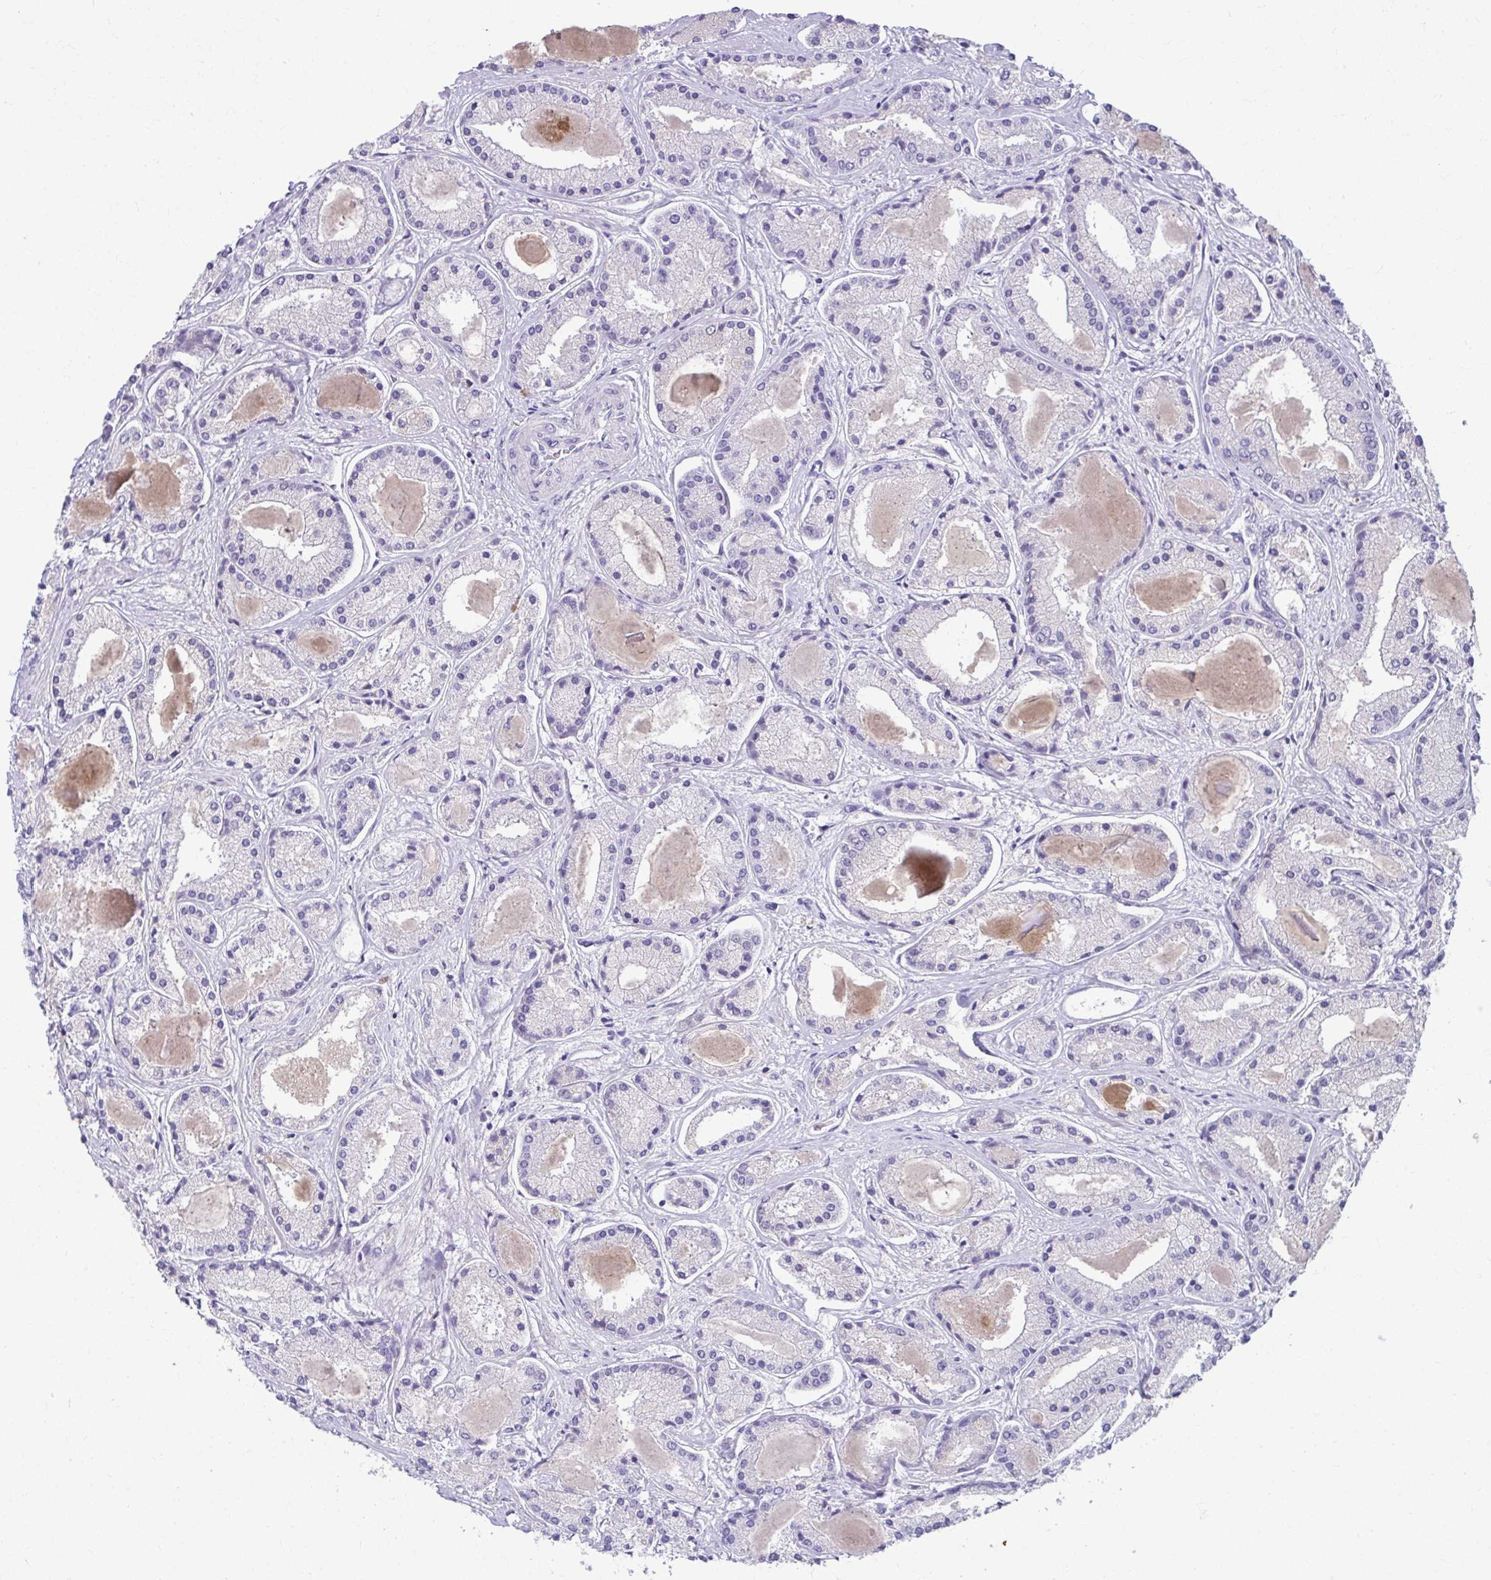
{"staining": {"intensity": "strong", "quantity": "<25%", "location": "cytoplasmic/membranous"}, "tissue": "prostate cancer", "cell_type": "Tumor cells", "image_type": "cancer", "snomed": [{"axis": "morphology", "description": "Adenocarcinoma, High grade"}, {"axis": "topography", "description": "Prostate"}], "caption": "Protein staining of prostate adenocarcinoma (high-grade) tissue exhibits strong cytoplasmic/membranous staining in about <25% of tumor cells.", "gene": "SERPINI1", "patient": {"sex": "male", "age": 67}}